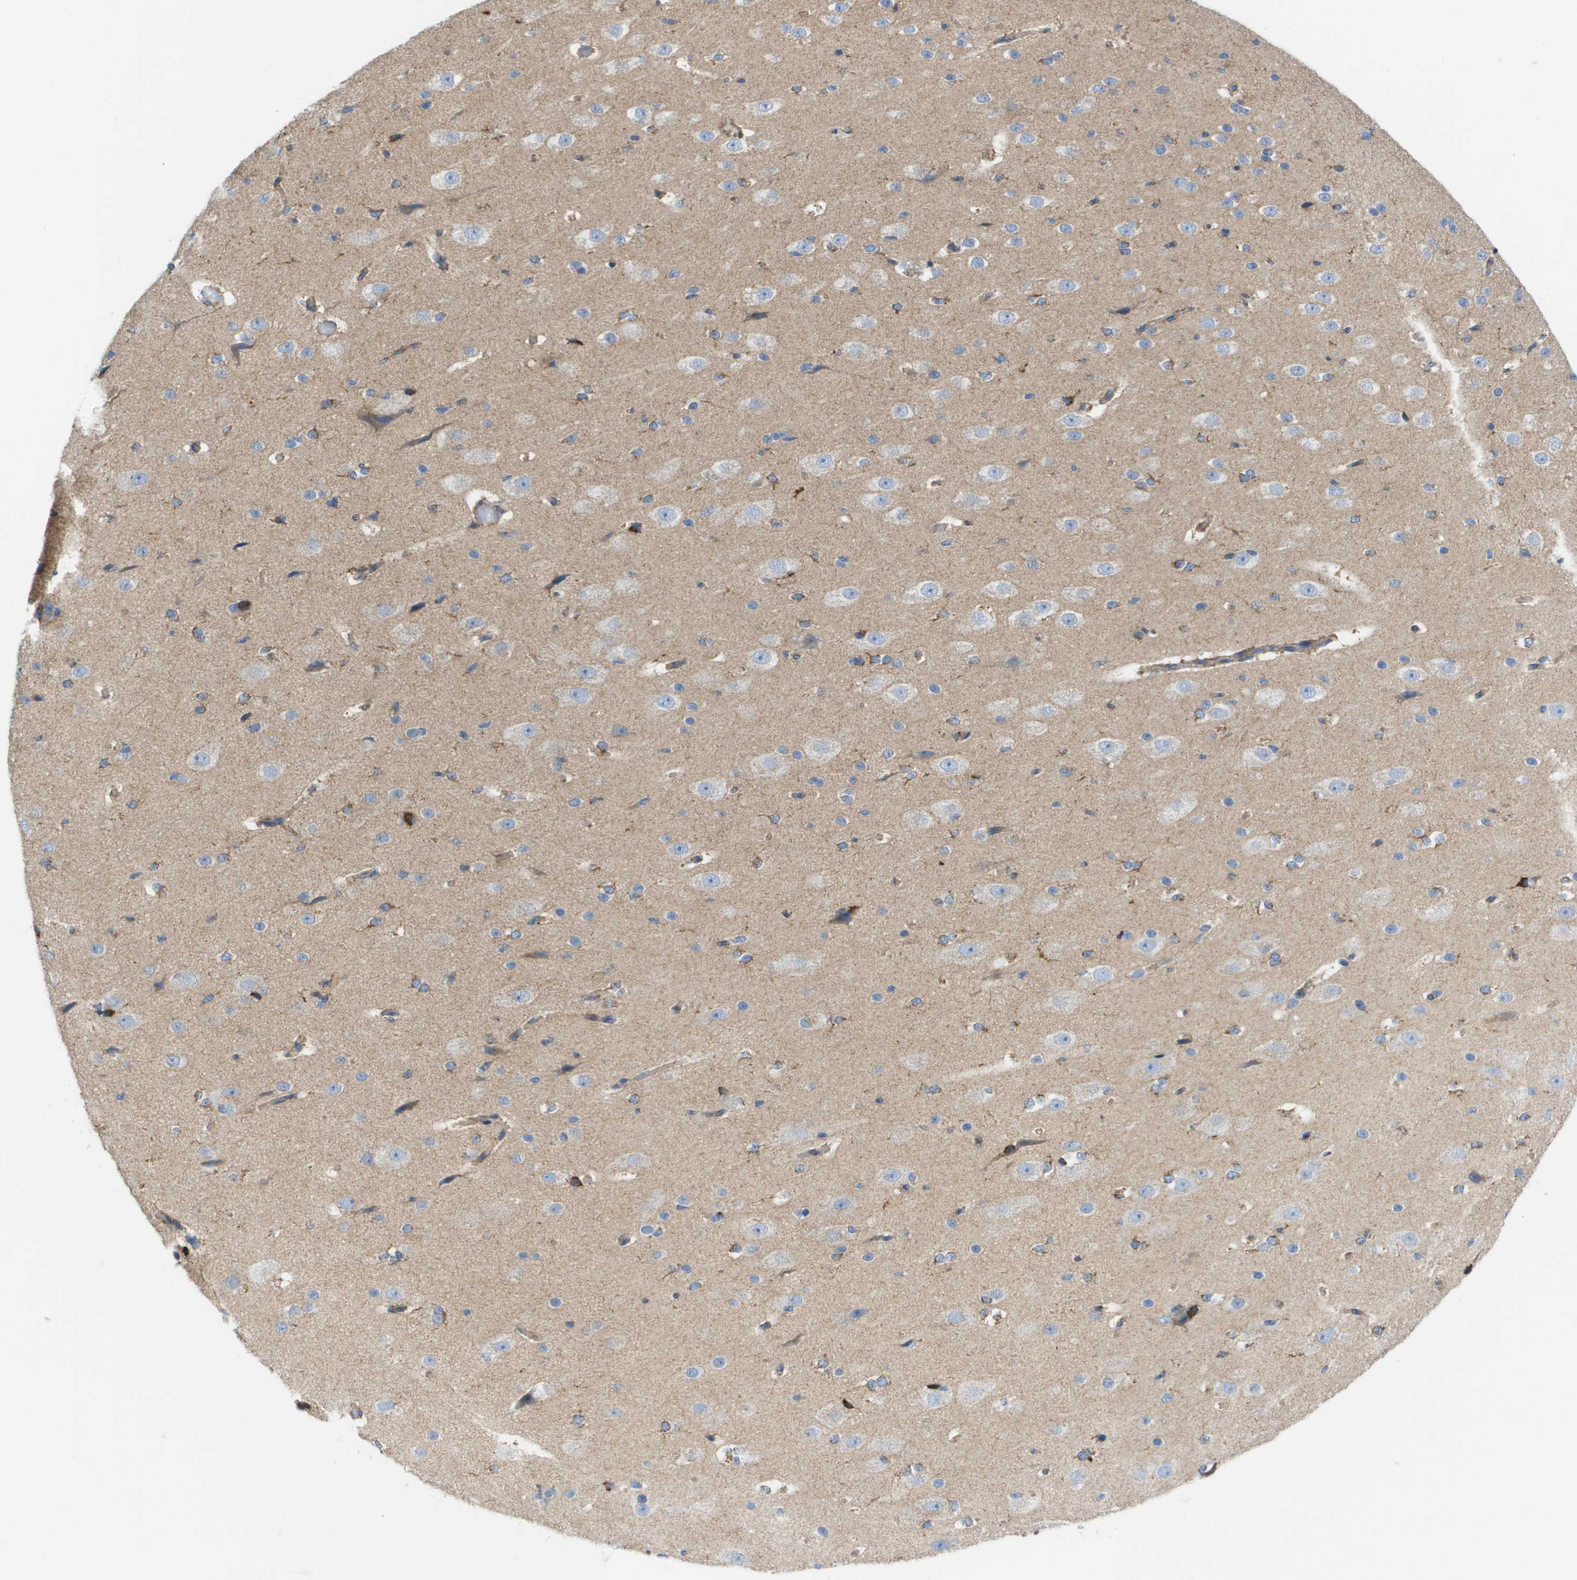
{"staining": {"intensity": "negative", "quantity": "none", "location": "none"}, "tissue": "cerebral cortex", "cell_type": "Endothelial cells", "image_type": "normal", "snomed": [{"axis": "morphology", "description": "Normal tissue, NOS"}, {"axis": "morphology", "description": "Developmental malformation"}, {"axis": "topography", "description": "Cerebral cortex"}], "caption": "DAB immunohistochemical staining of benign cerebral cortex demonstrates no significant staining in endothelial cells.", "gene": "FIS1", "patient": {"sex": "female", "age": 30}}